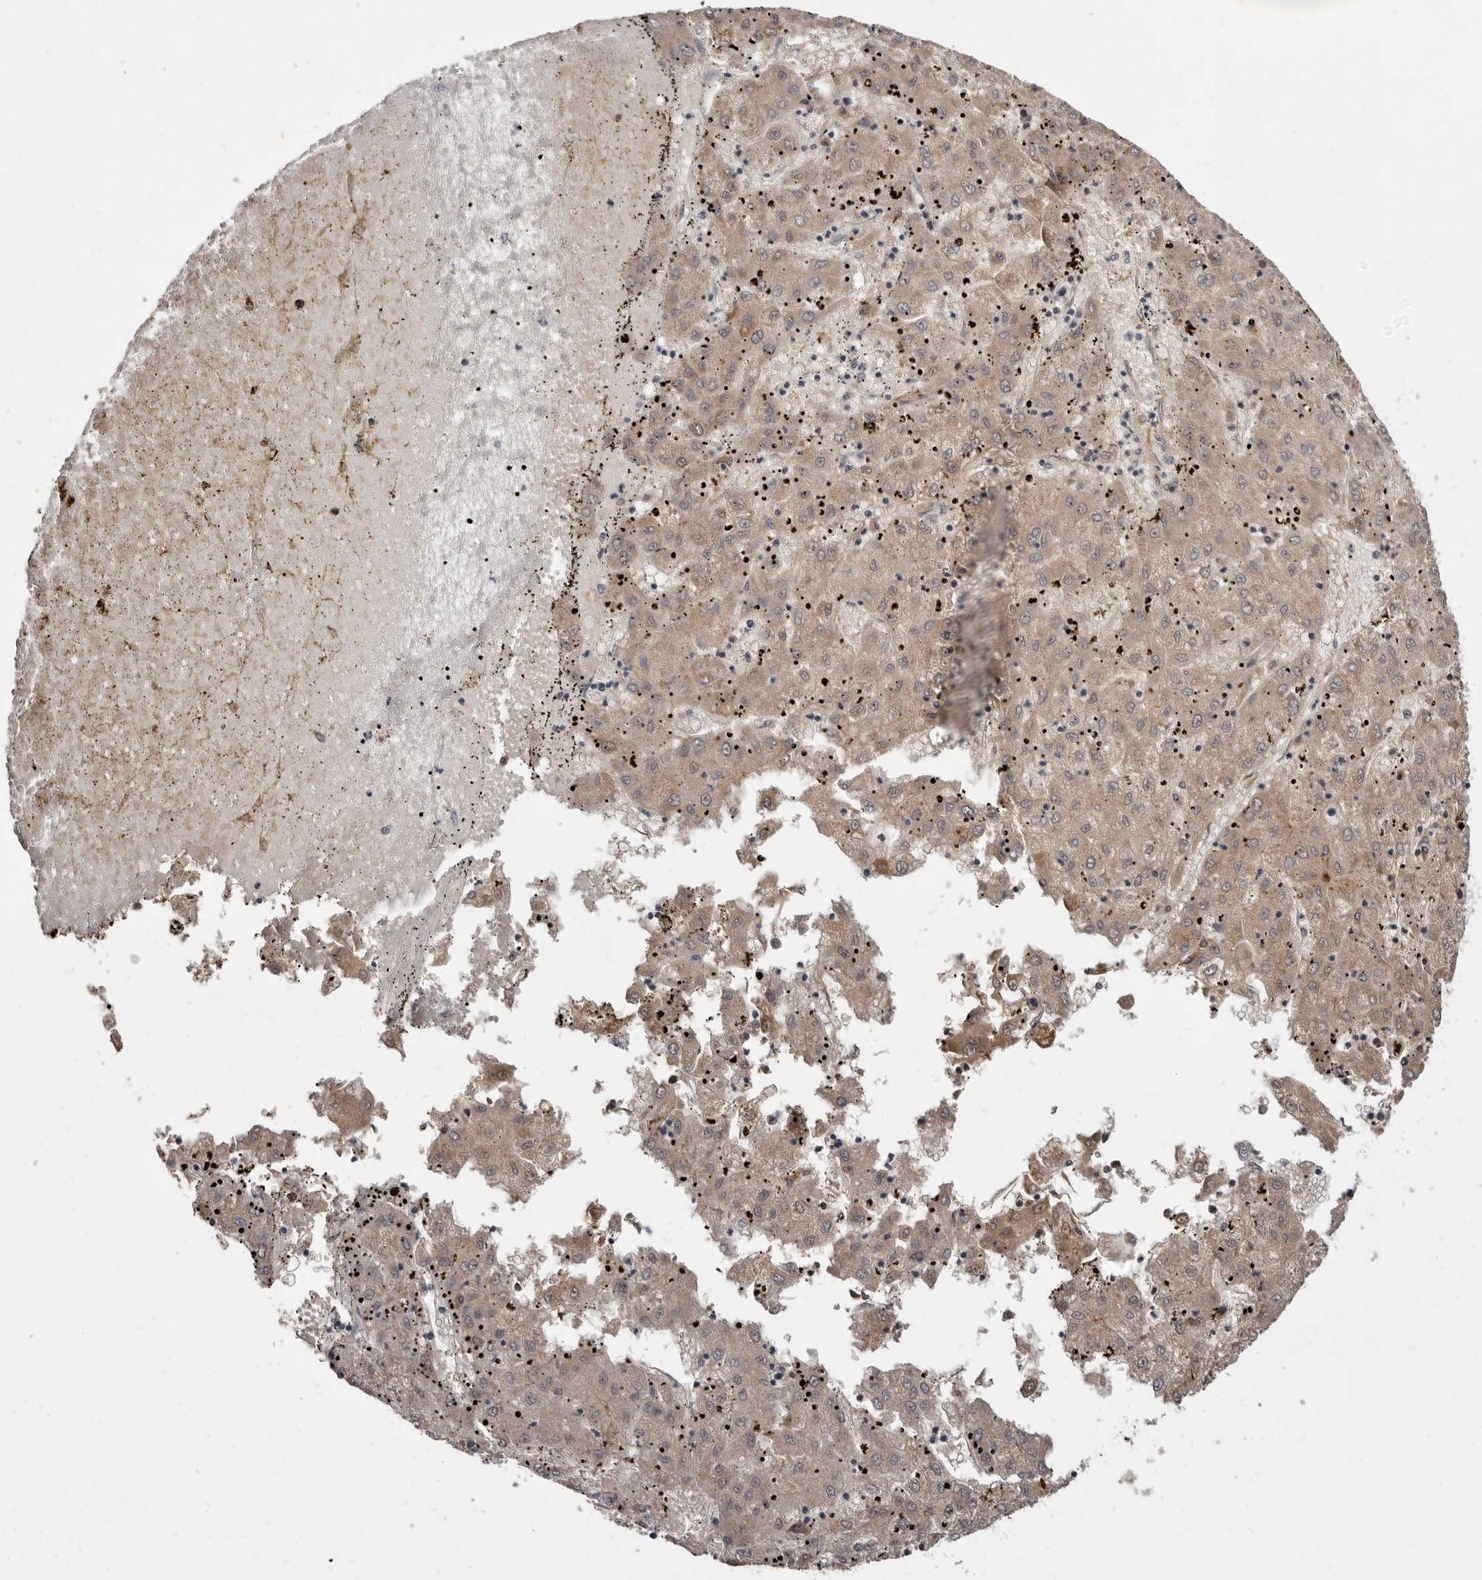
{"staining": {"intensity": "moderate", "quantity": ">75%", "location": "cytoplasmic/membranous"}, "tissue": "liver cancer", "cell_type": "Tumor cells", "image_type": "cancer", "snomed": [{"axis": "morphology", "description": "Carcinoma, Hepatocellular, NOS"}, {"axis": "topography", "description": "Liver"}], "caption": "Liver hepatocellular carcinoma stained with IHC reveals moderate cytoplasmic/membranous expression in about >75% of tumor cells. The staining was performed using DAB (3,3'-diaminobenzidine) to visualize the protein expression in brown, while the nuclei were stained in blue with hematoxylin (Magnification: 20x).", "gene": "INAVA", "patient": {"sex": "male", "age": 72}}